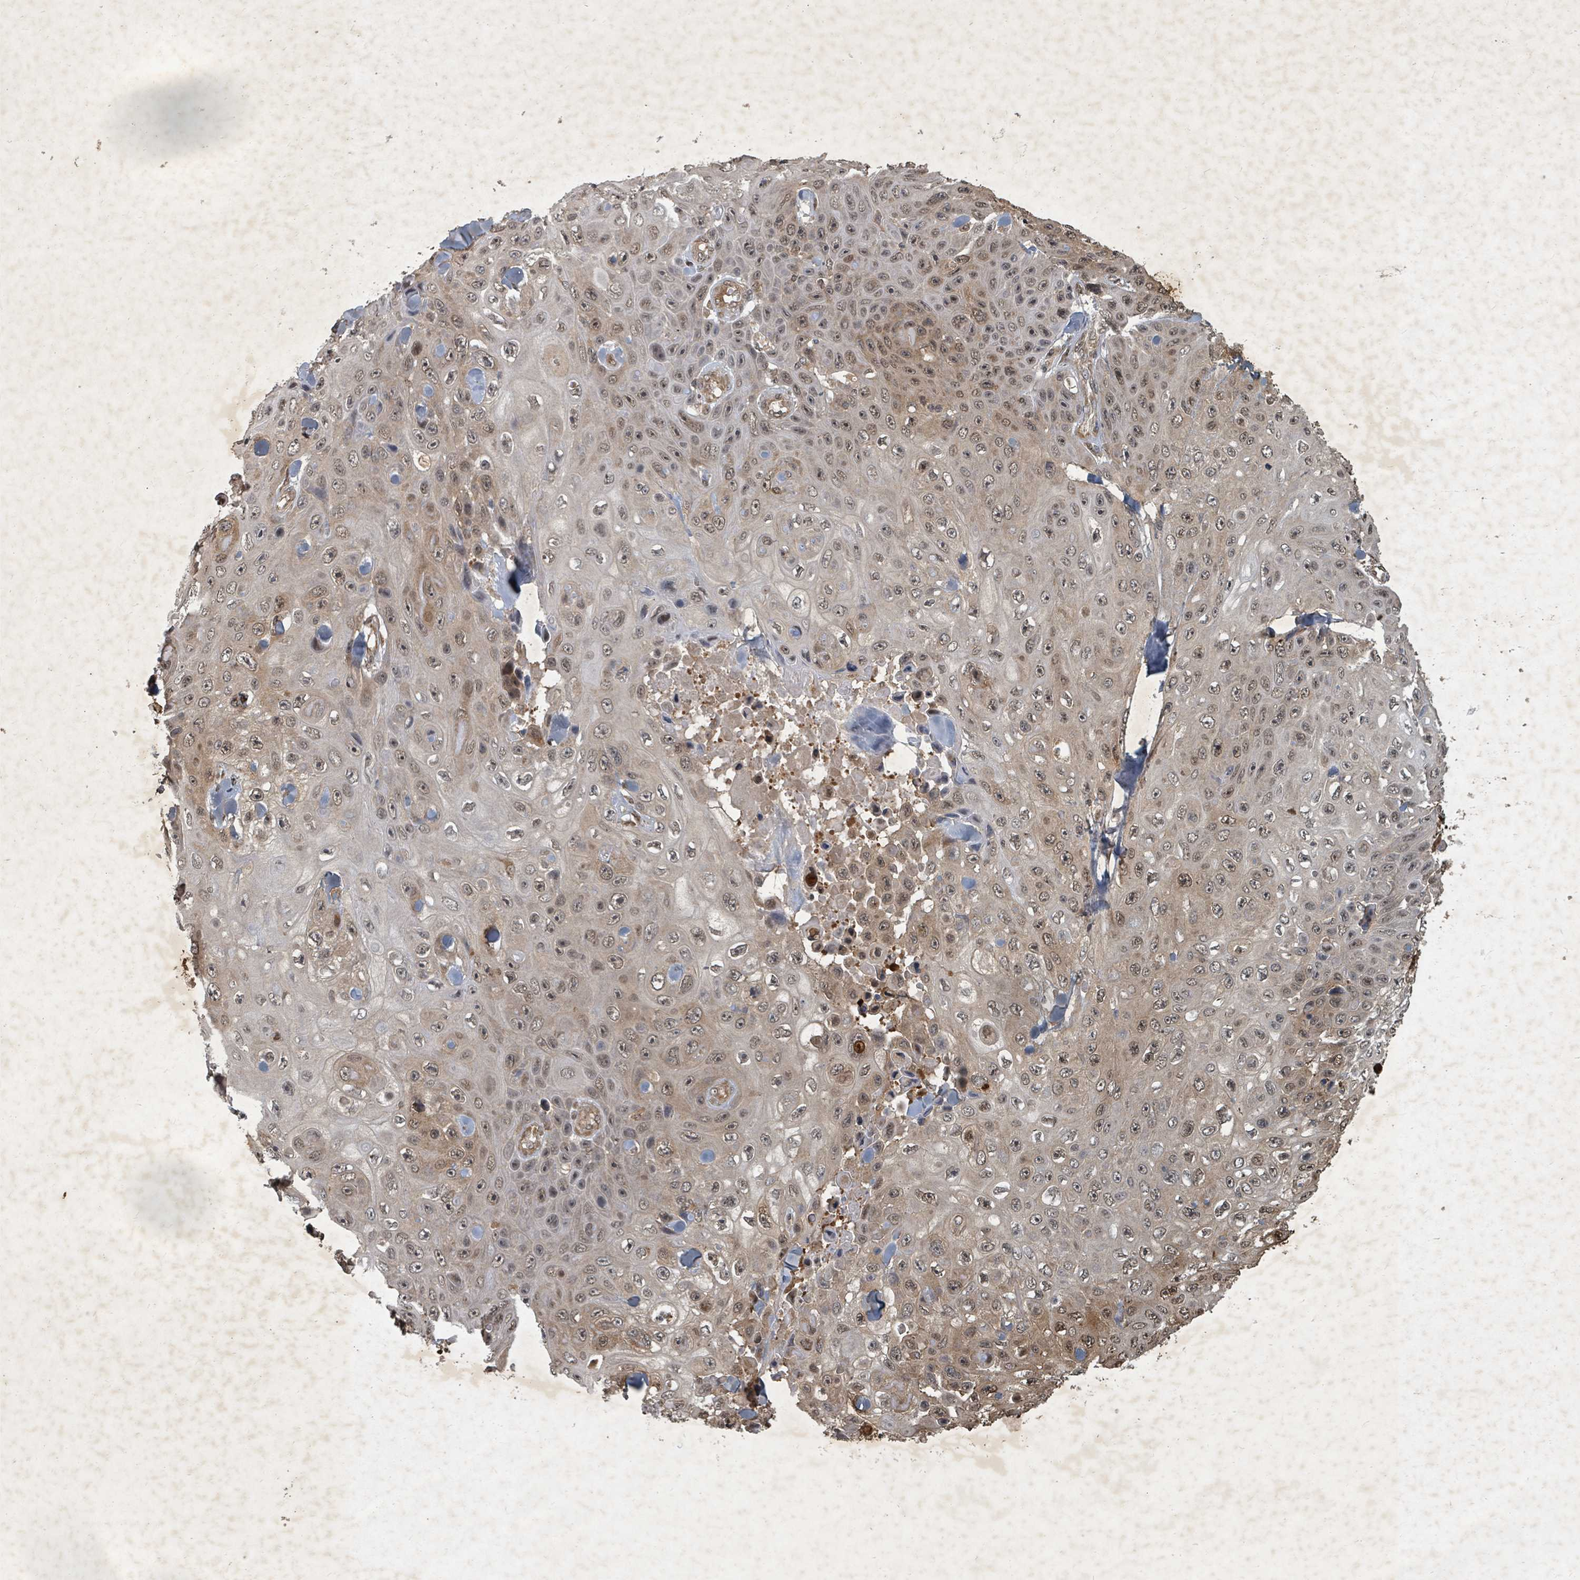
{"staining": {"intensity": "moderate", "quantity": ">75%", "location": "cytoplasmic/membranous,nuclear"}, "tissue": "skin cancer", "cell_type": "Tumor cells", "image_type": "cancer", "snomed": [{"axis": "morphology", "description": "Squamous cell carcinoma, NOS"}, {"axis": "topography", "description": "Skin"}], "caption": "DAB (3,3'-diaminobenzidine) immunohistochemical staining of human squamous cell carcinoma (skin) demonstrates moderate cytoplasmic/membranous and nuclear protein positivity in about >75% of tumor cells. The staining was performed using DAB (3,3'-diaminobenzidine), with brown indicating positive protein expression. Nuclei are stained blue with hematoxylin.", "gene": "KDM4E", "patient": {"sex": "male", "age": 82}}